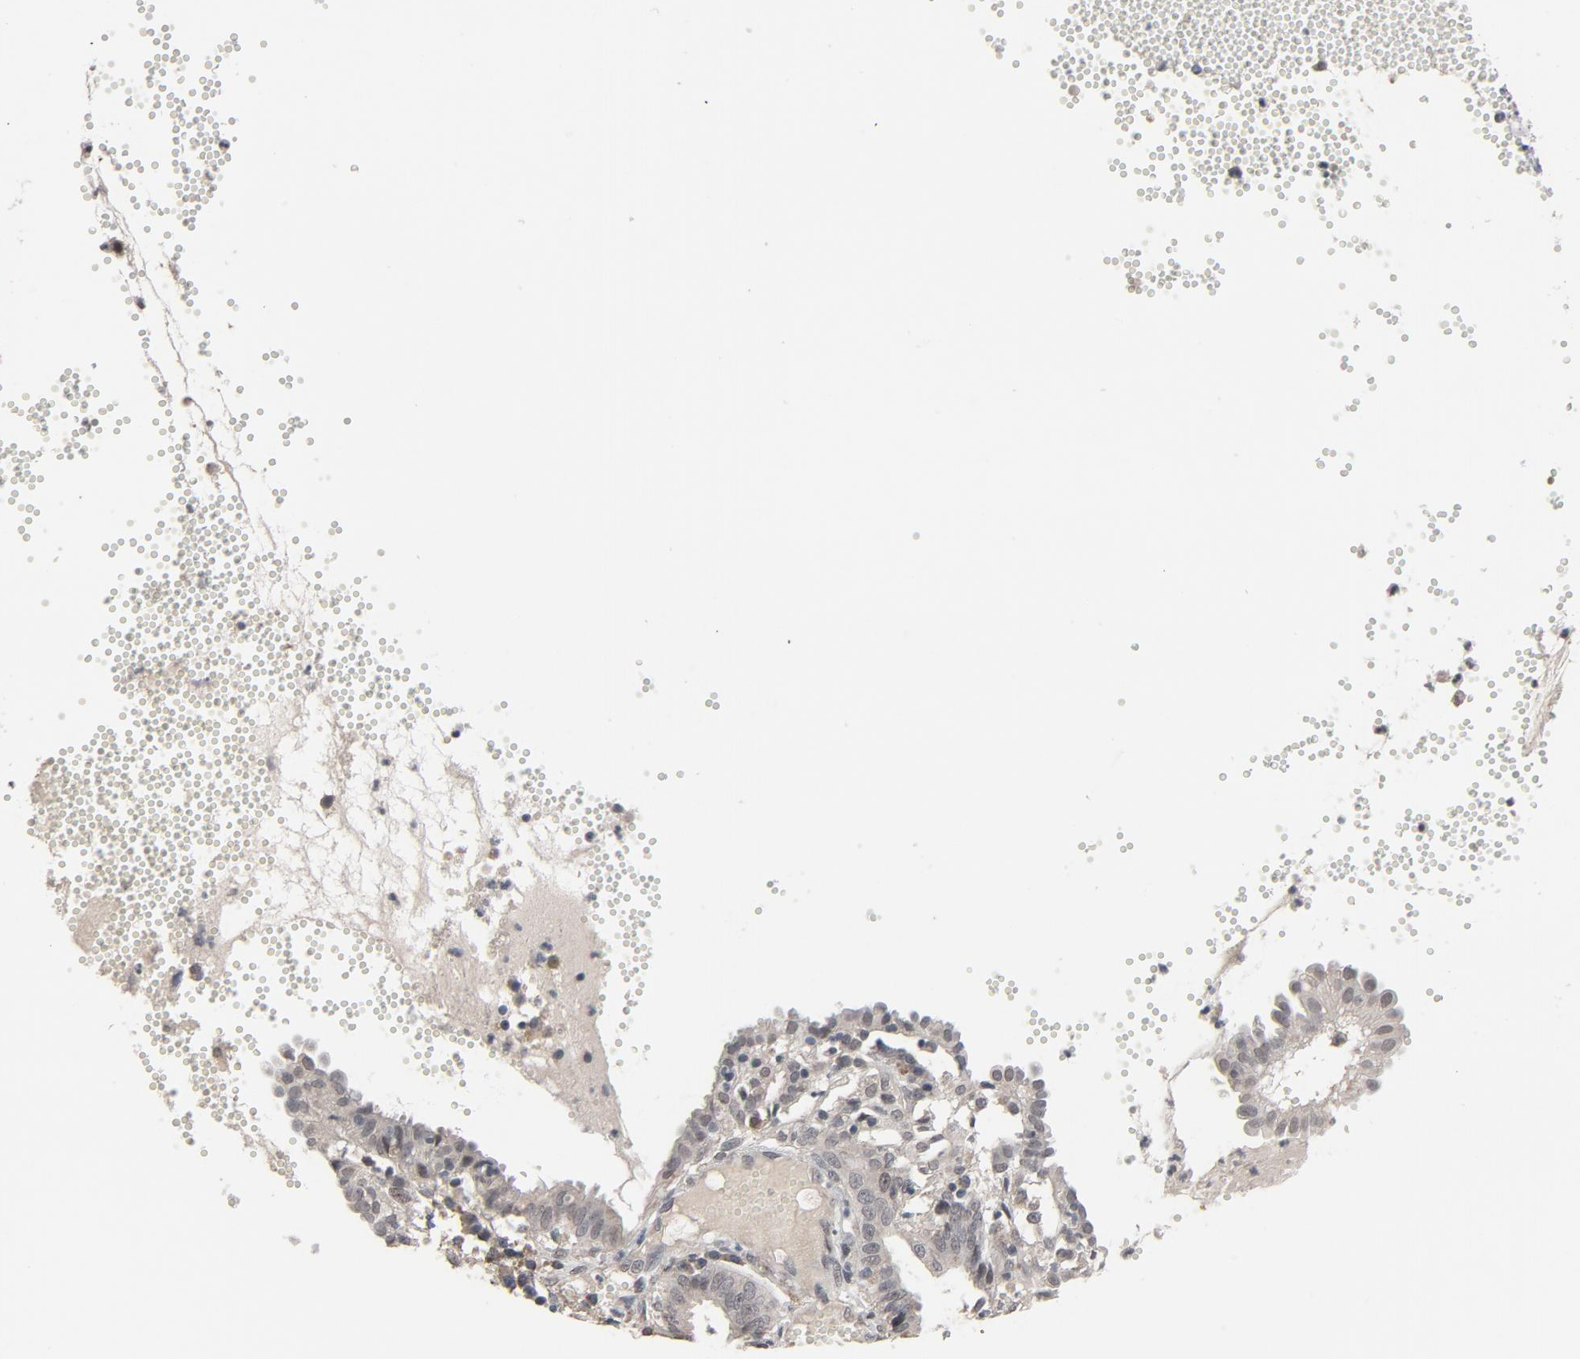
{"staining": {"intensity": "negative", "quantity": "none", "location": "none"}, "tissue": "endometrial cancer", "cell_type": "Tumor cells", "image_type": "cancer", "snomed": [{"axis": "morphology", "description": "Adenocarcinoma, NOS"}, {"axis": "topography", "description": "Endometrium"}], "caption": "High magnification brightfield microscopy of adenocarcinoma (endometrial) stained with DAB (3,3'-diaminobenzidine) (brown) and counterstained with hematoxylin (blue): tumor cells show no significant expression. (DAB (3,3'-diaminobenzidine) immunohistochemistry (IHC) with hematoxylin counter stain).", "gene": "MT3", "patient": {"sex": "female", "age": 66}}